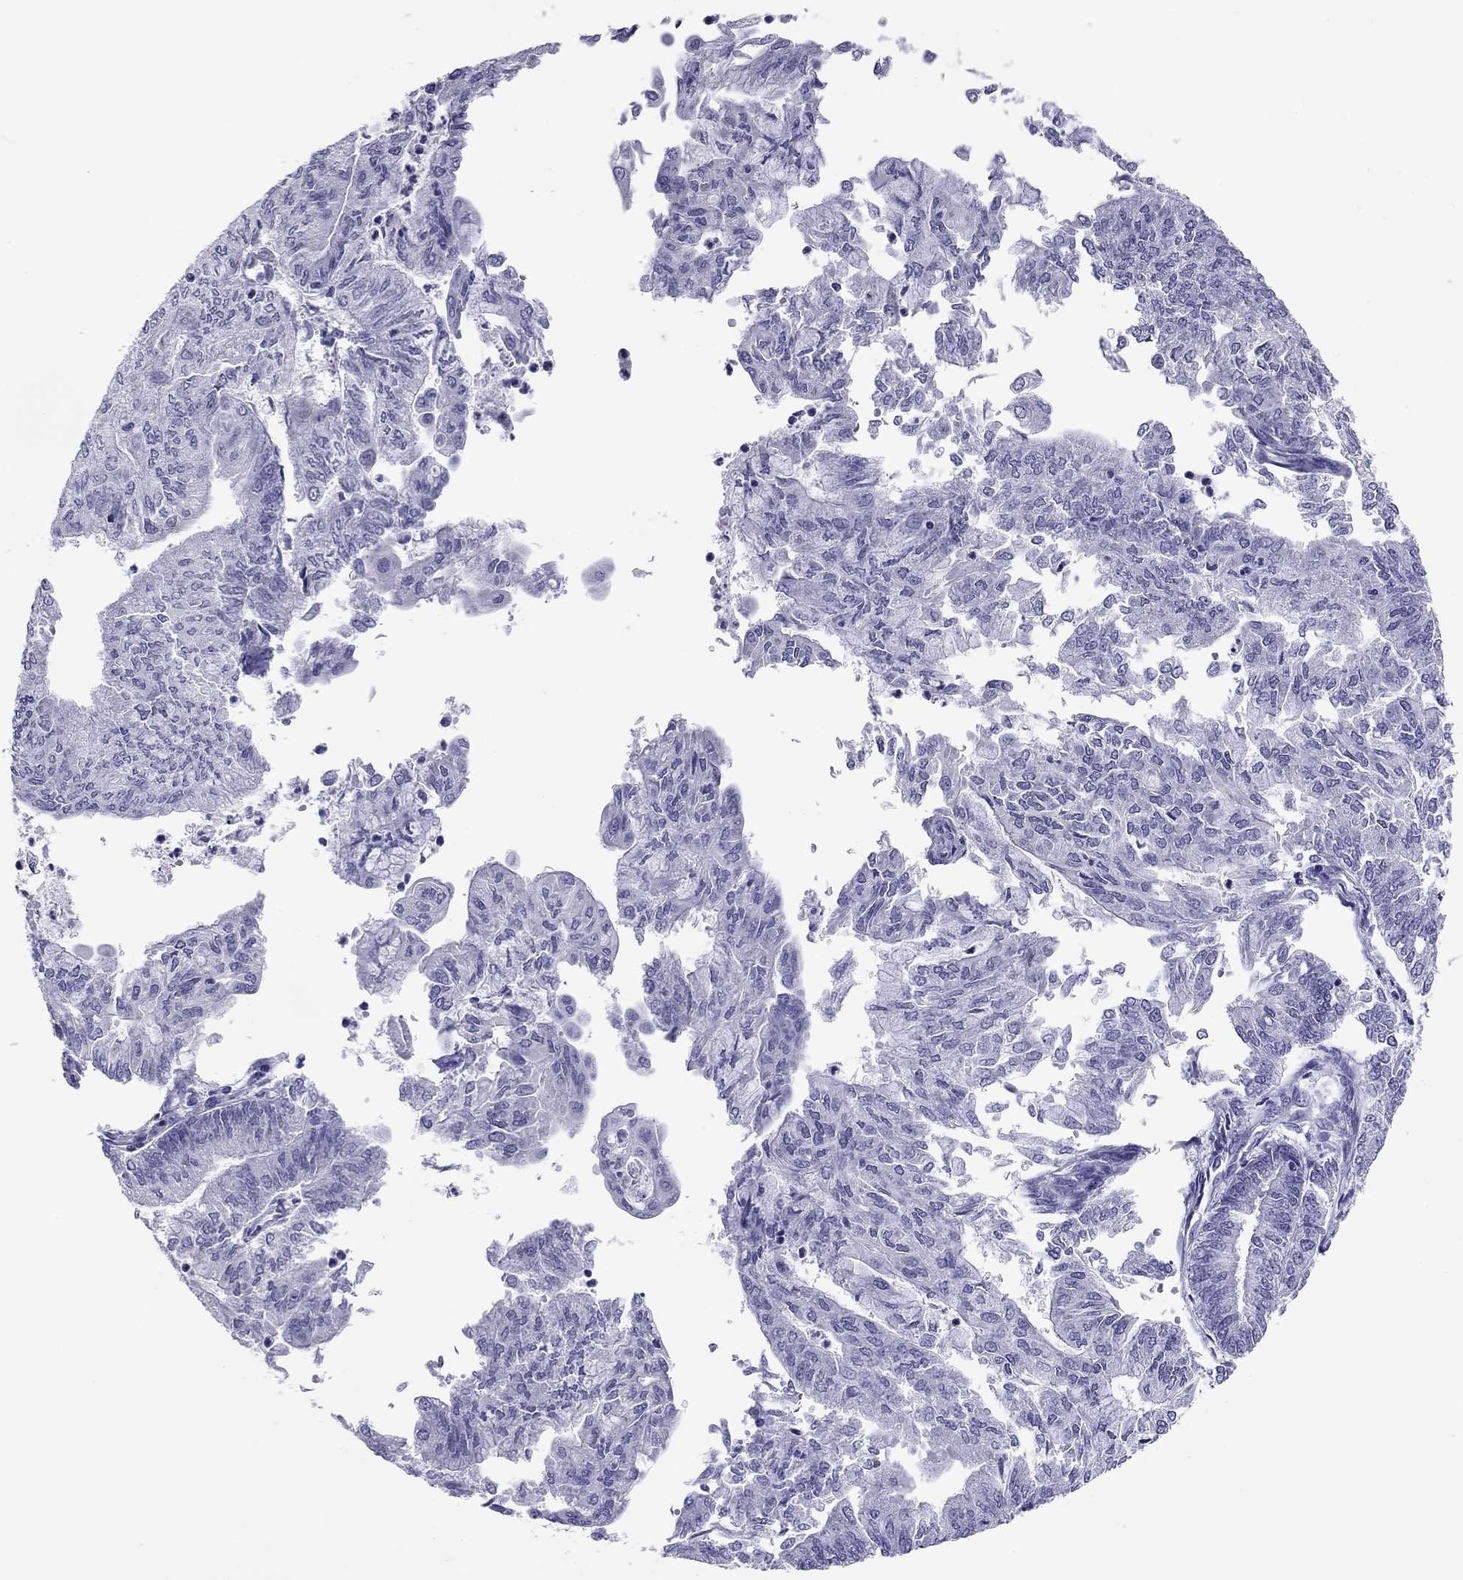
{"staining": {"intensity": "negative", "quantity": "none", "location": "none"}, "tissue": "endometrial cancer", "cell_type": "Tumor cells", "image_type": "cancer", "snomed": [{"axis": "morphology", "description": "Adenocarcinoma, NOS"}, {"axis": "topography", "description": "Endometrium"}], "caption": "Tumor cells are negative for brown protein staining in endometrial cancer (adenocarcinoma).", "gene": "ARMC12", "patient": {"sex": "female", "age": 59}}